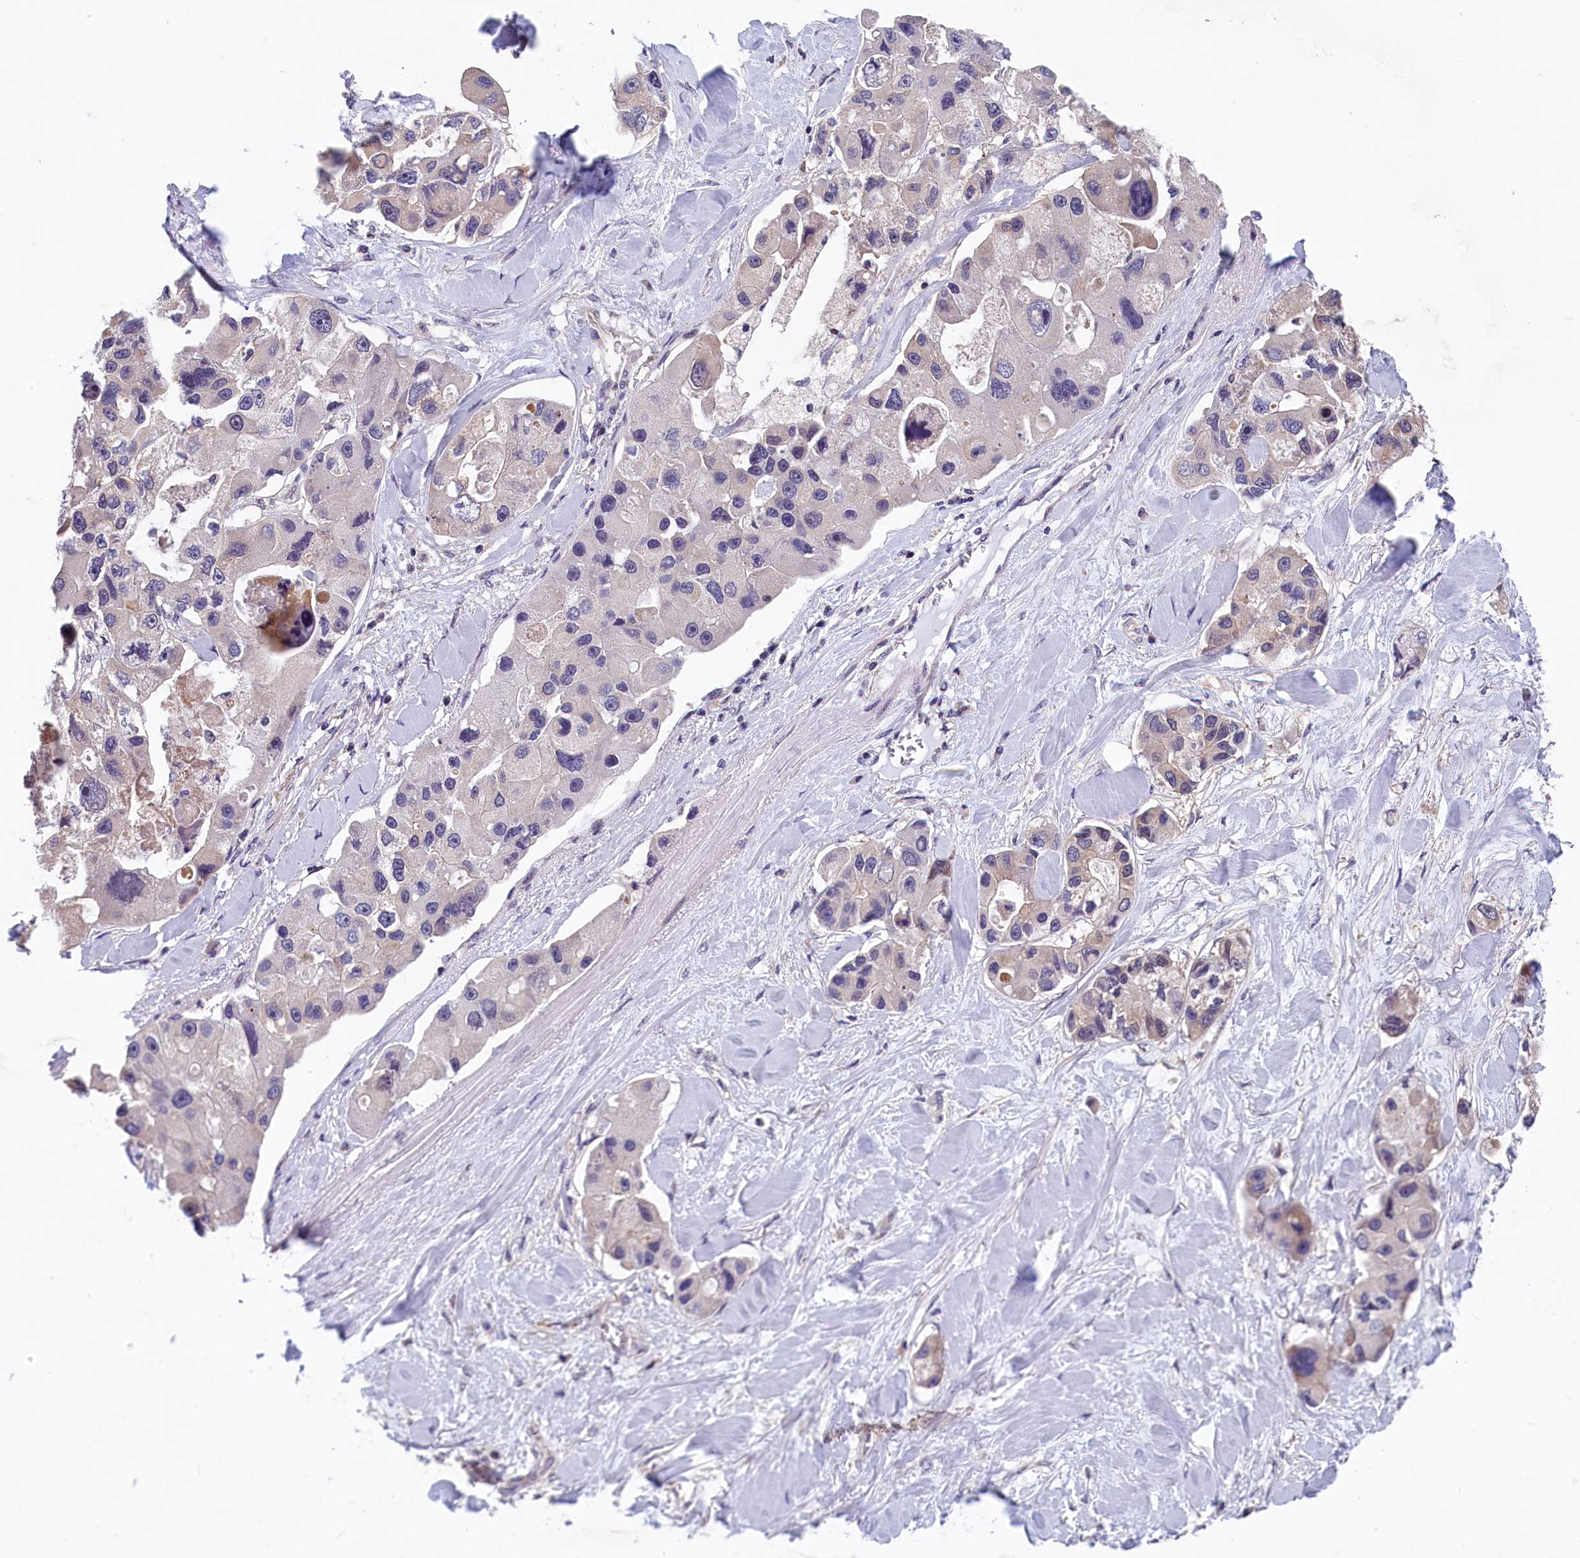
{"staining": {"intensity": "negative", "quantity": "none", "location": "none"}, "tissue": "lung cancer", "cell_type": "Tumor cells", "image_type": "cancer", "snomed": [{"axis": "morphology", "description": "Adenocarcinoma, NOS"}, {"axis": "topography", "description": "Lung"}], "caption": "IHC micrograph of human lung adenocarcinoma stained for a protein (brown), which demonstrates no staining in tumor cells. Nuclei are stained in blue.", "gene": "TMEM116", "patient": {"sex": "female", "age": 54}}